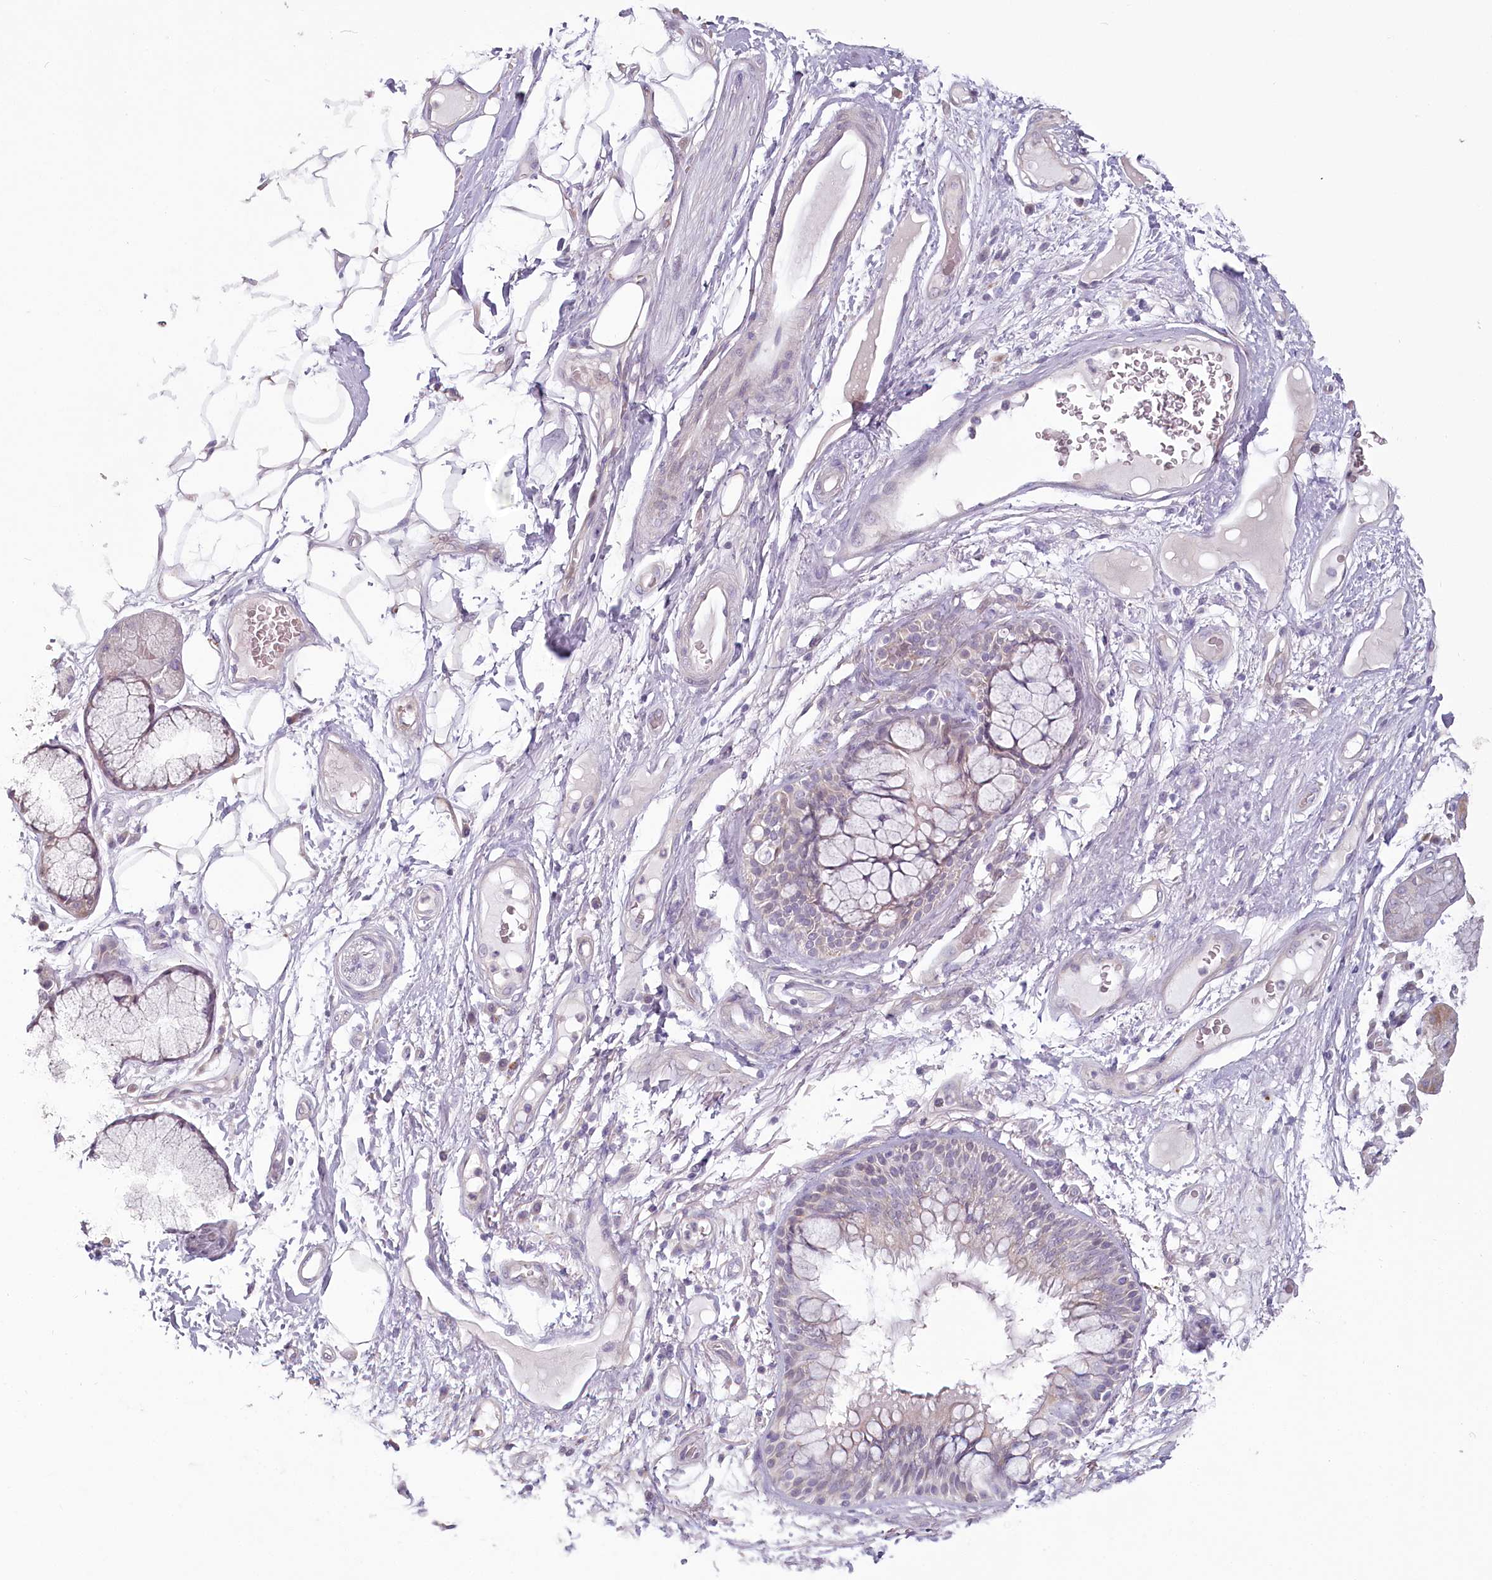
{"staining": {"intensity": "negative", "quantity": "none", "location": "none"}, "tissue": "adipose tissue", "cell_type": "Adipocytes", "image_type": "normal", "snomed": [{"axis": "morphology", "description": "Normal tissue, NOS"}, {"axis": "topography", "description": "Bronchus"}], "caption": "High magnification brightfield microscopy of unremarkable adipose tissue stained with DAB (3,3'-diaminobenzidine) (brown) and counterstained with hematoxylin (blue): adipocytes show no significant staining. (DAB (3,3'-diaminobenzidine) immunohistochemistry (IHC) visualized using brightfield microscopy, high magnification).", "gene": "USP11", "patient": {"sex": "male", "age": 66}}